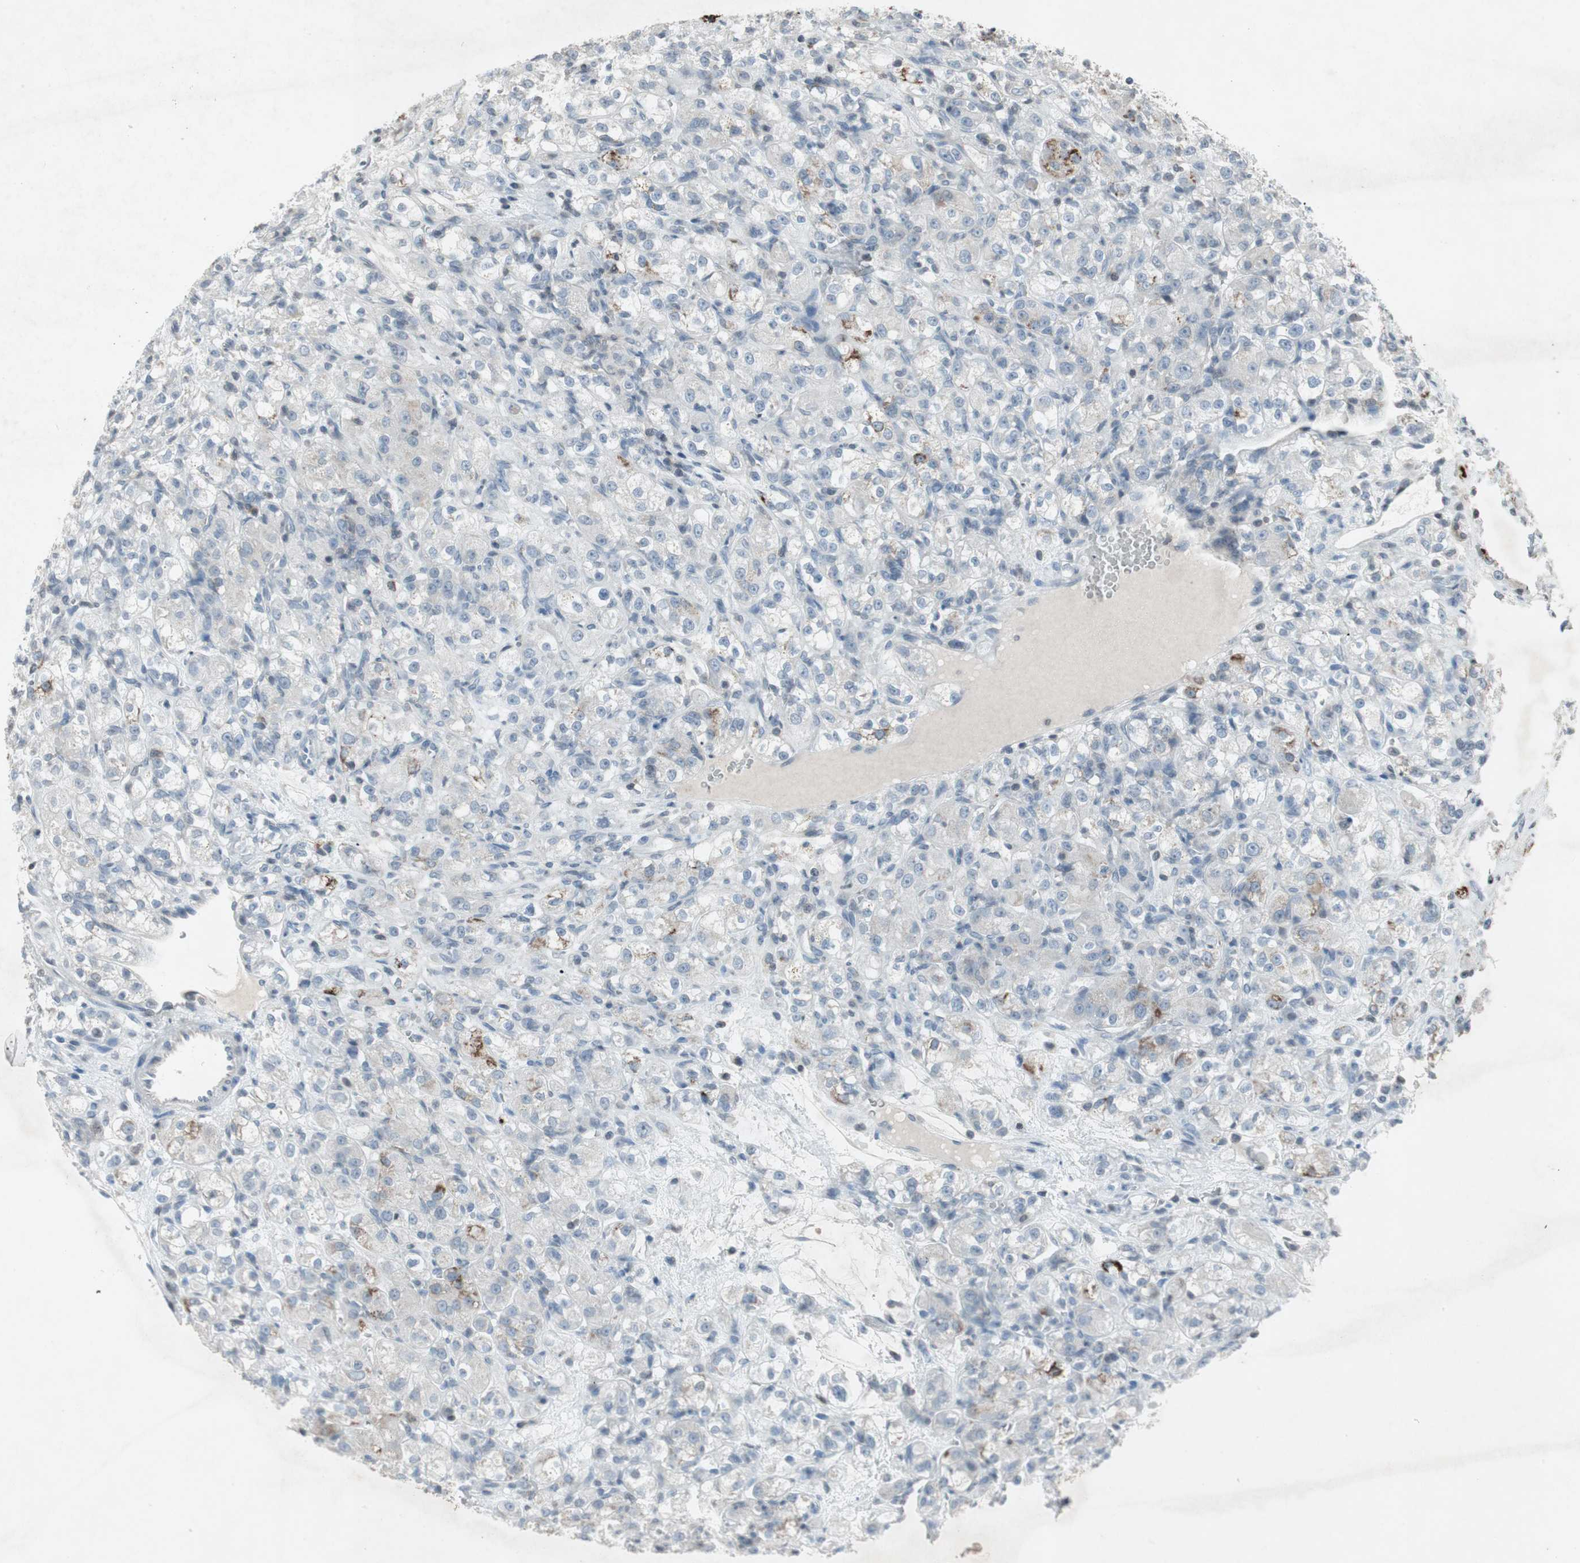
{"staining": {"intensity": "moderate", "quantity": "<25%", "location": "cytoplasmic/membranous"}, "tissue": "renal cancer", "cell_type": "Tumor cells", "image_type": "cancer", "snomed": [{"axis": "morphology", "description": "Normal tissue, NOS"}, {"axis": "morphology", "description": "Adenocarcinoma, NOS"}, {"axis": "topography", "description": "Kidney"}], "caption": "Protein expression analysis of human adenocarcinoma (renal) reveals moderate cytoplasmic/membranous positivity in approximately <25% of tumor cells.", "gene": "ARG2", "patient": {"sex": "male", "age": 61}}